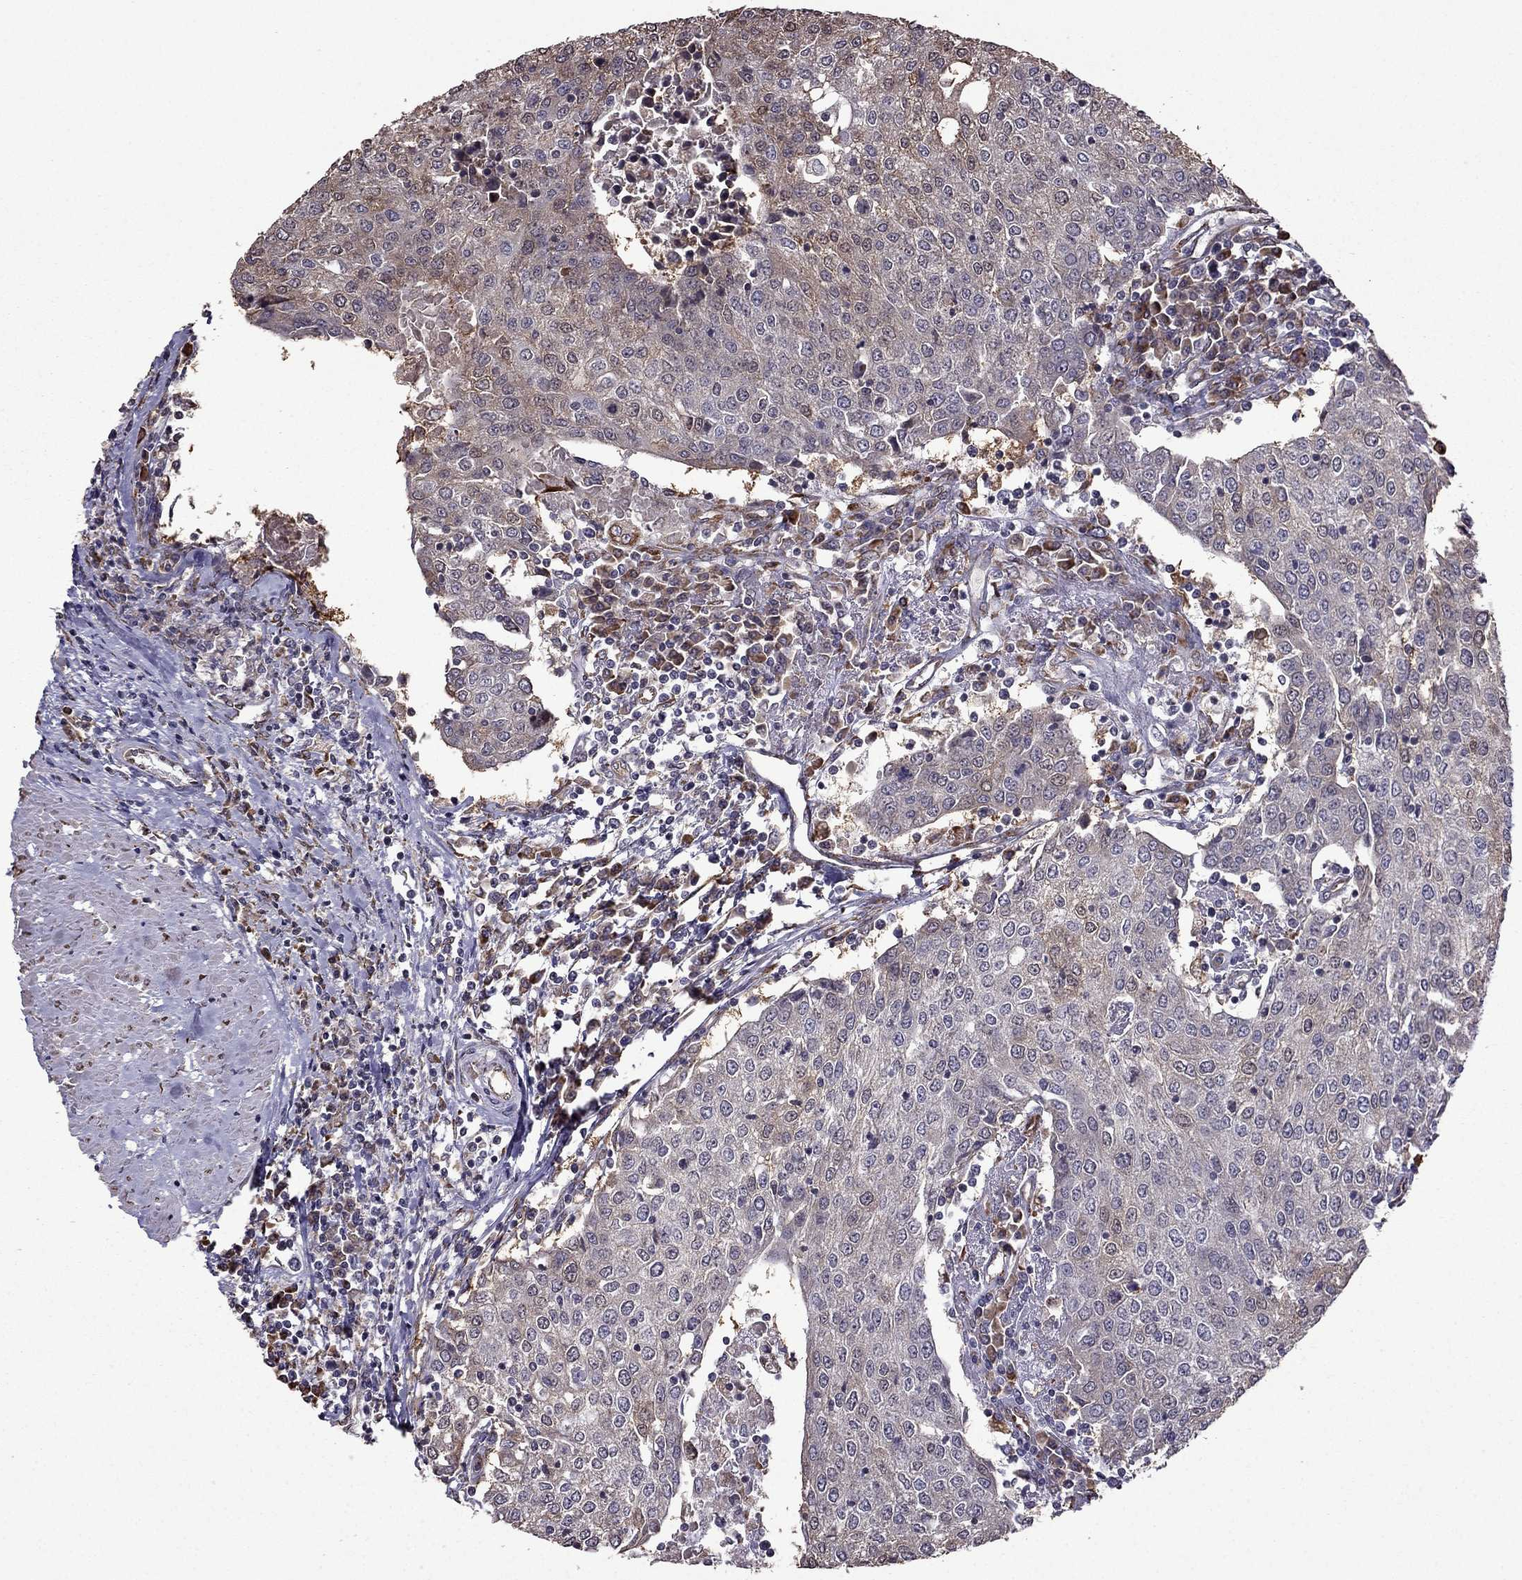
{"staining": {"intensity": "weak", "quantity": "25%-75%", "location": "cytoplasmic/membranous"}, "tissue": "urothelial cancer", "cell_type": "Tumor cells", "image_type": "cancer", "snomed": [{"axis": "morphology", "description": "Urothelial carcinoma, High grade"}, {"axis": "topography", "description": "Urinary bladder"}], "caption": "DAB (3,3'-diaminobenzidine) immunohistochemical staining of human urothelial cancer displays weak cytoplasmic/membranous protein staining in approximately 25%-75% of tumor cells.", "gene": "IKBIP", "patient": {"sex": "female", "age": 85}}